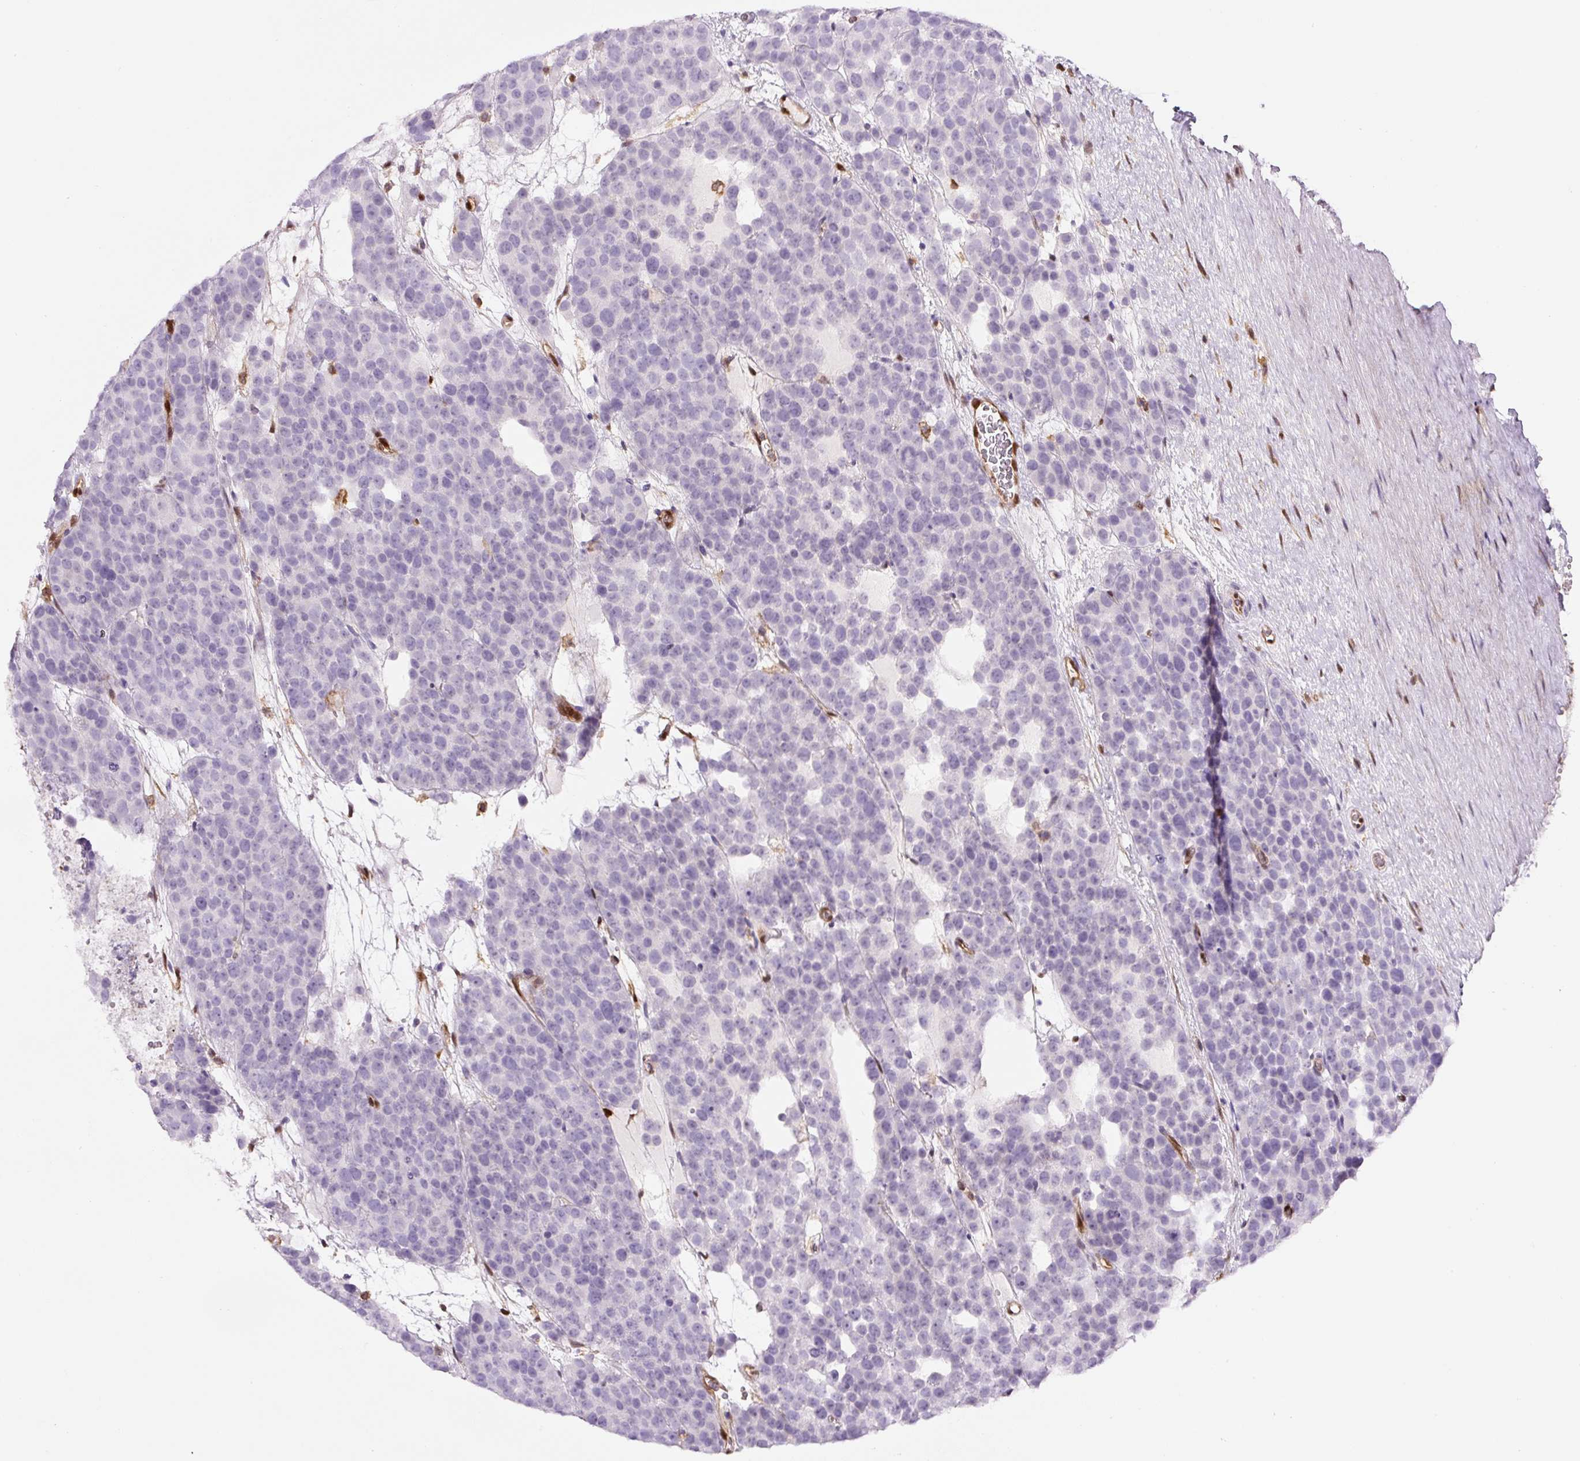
{"staining": {"intensity": "negative", "quantity": "none", "location": "none"}, "tissue": "testis cancer", "cell_type": "Tumor cells", "image_type": "cancer", "snomed": [{"axis": "morphology", "description": "Seminoma, NOS"}, {"axis": "topography", "description": "Testis"}], "caption": "High power microscopy image of an IHC micrograph of testis seminoma, revealing no significant positivity in tumor cells.", "gene": "ANXA1", "patient": {"sex": "male", "age": 71}}